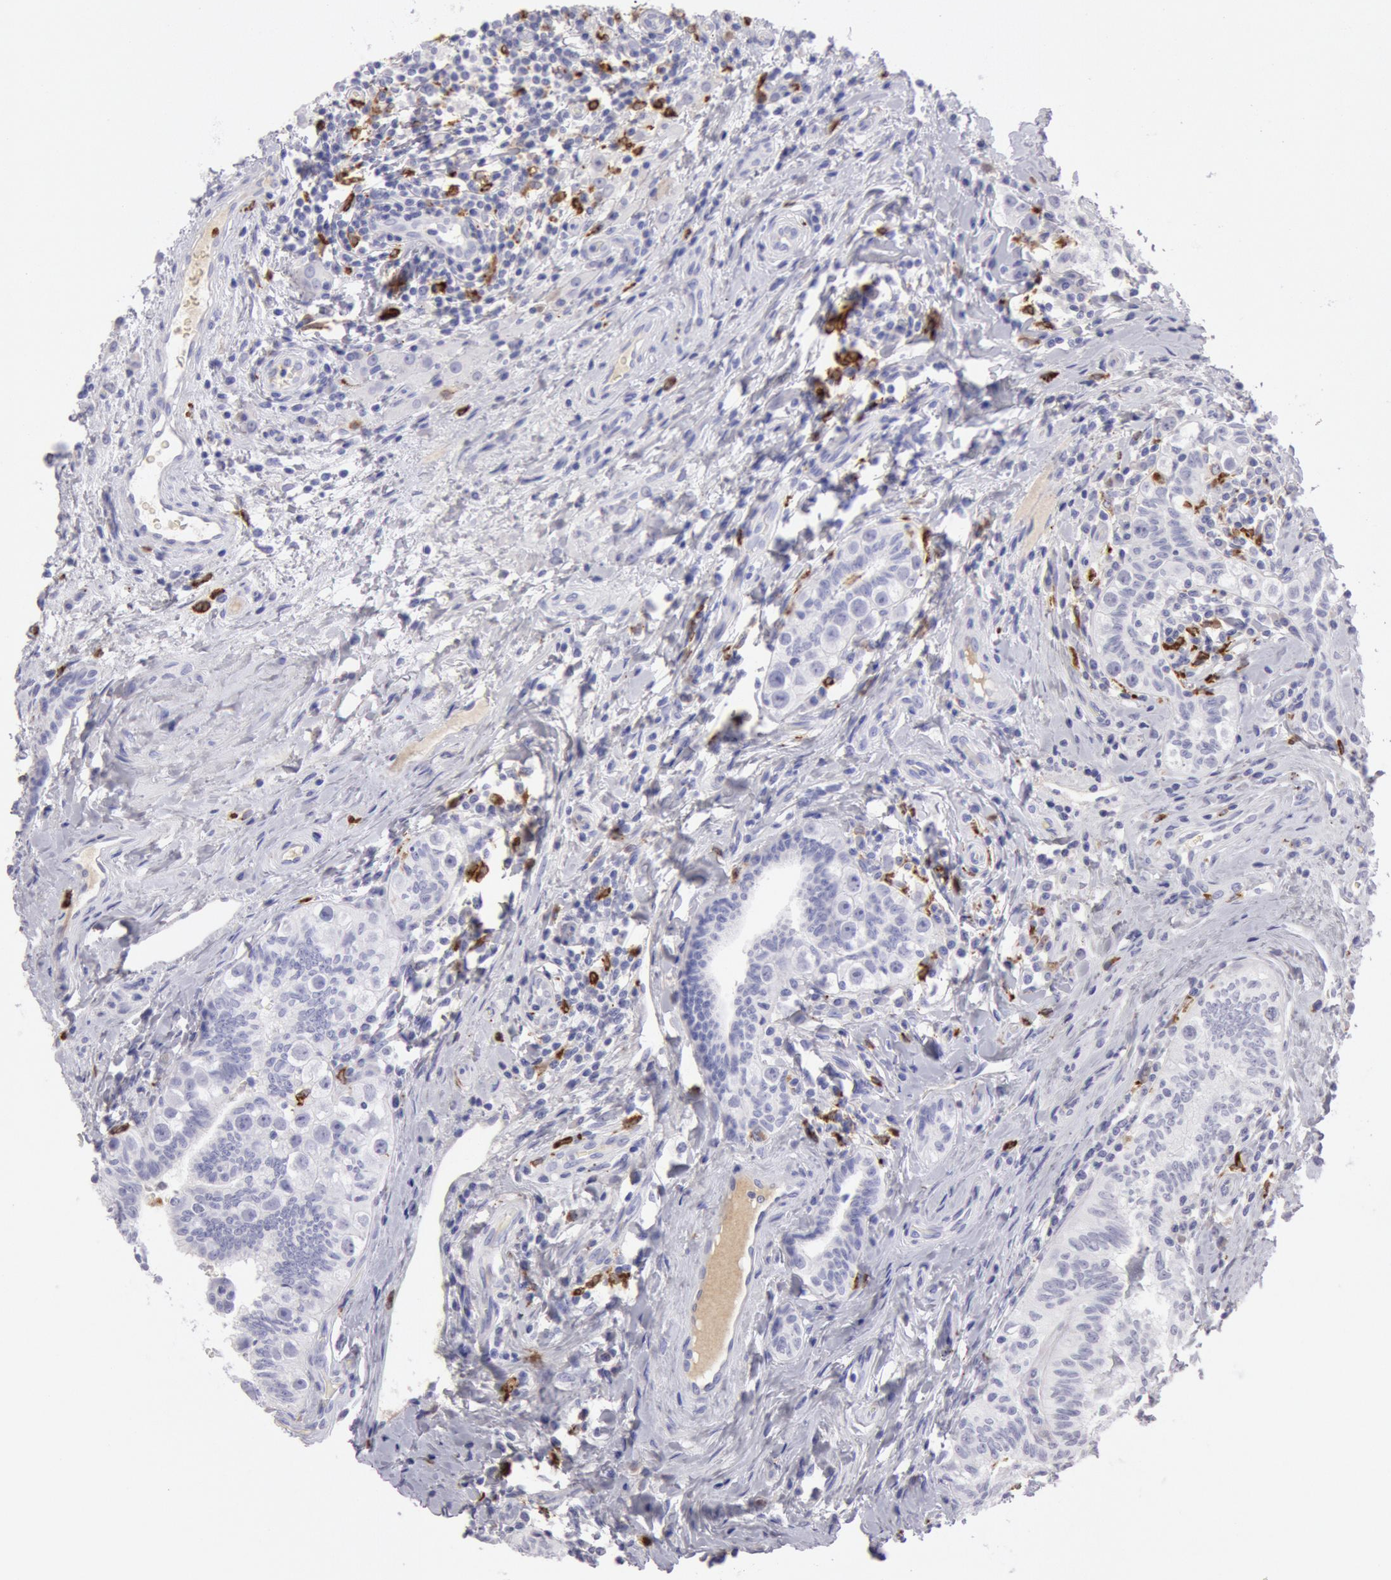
{"staining": {"intensity": "negative", "quantity": "none", "location": "none"}, "tissue": "testis cancer", "cell_type": "Tumor cells", "image_type": "cancer", "snomed": [{"axis": "morphology", "description": "Seminoma, NOS"}, {"axis": "topography", "description": "Testis"}], "caption": "DAB (3,3'-diaminobenzidine) immunohistochemical staining of human seminoma (testis) reveals no significant positivity in tumor cells. The staining was performed using DAB to visualize the protein expression in brown, while the nuclei were stained in blue with hematoxylin (Magnification: 20x).", "gene": "FCN1", "patient": {"sex": "male", "age": 32}}